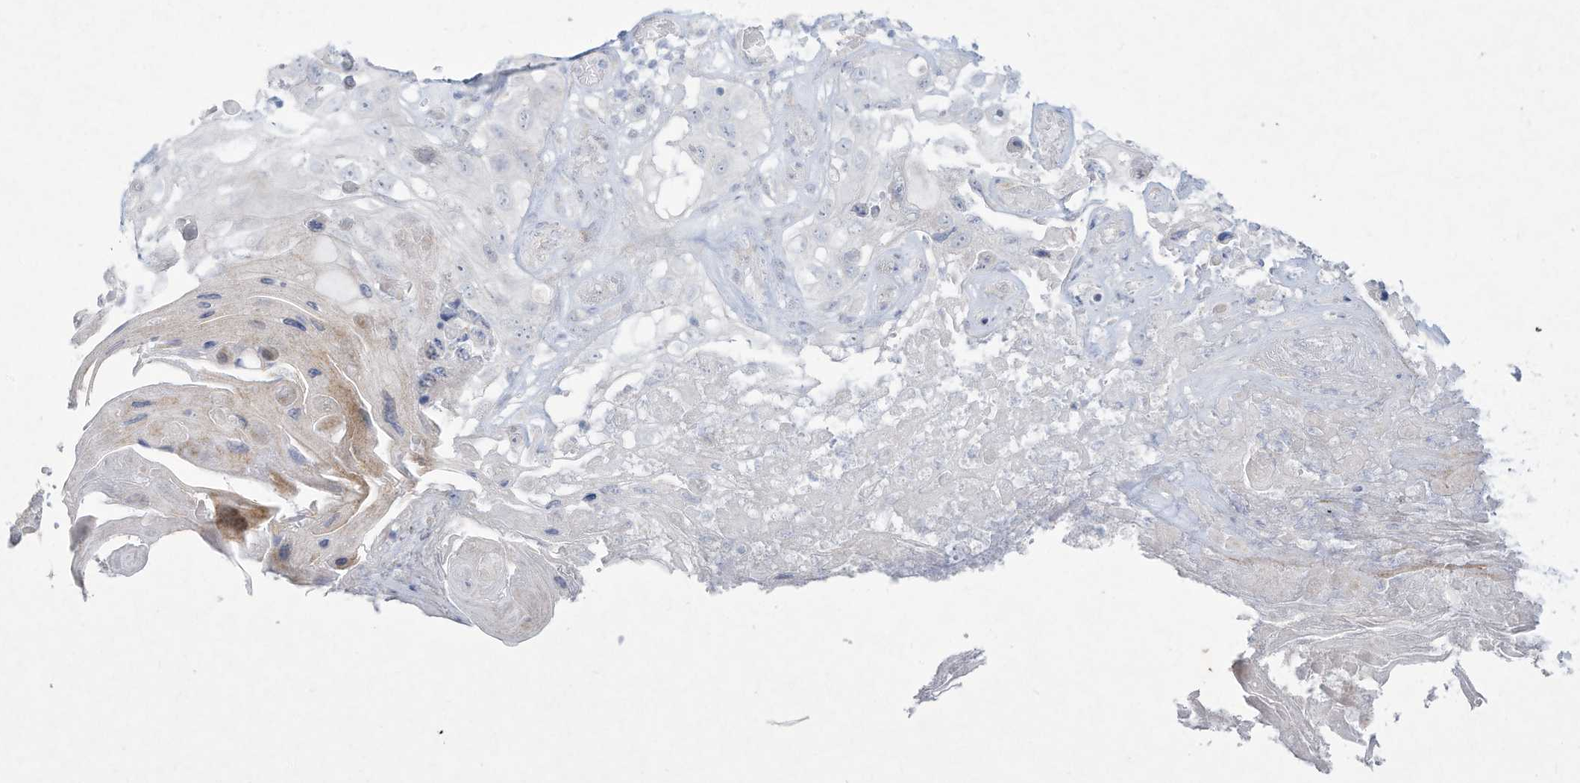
{"staining": {"intensity": "negative", "quantity": "none", "location": "none"}, "tissue": "skin cancer", "cell_type": "Tumor cells", "image_type": "cancer", "snomed": [{"axis": "morphology", "description": "Squamous cell carcinoma, NOS"}, {"axis": "topography", "description": "Skin"}], "caption": "Immunohistochemistry (IHC) photomicrograph of neoplastic tissue: human skin squamous cell carcinoma stained with DAB (3,3'-diaminobenzidine) reveals no significant protein staining in tumor cells. (Stains: DAB IHC with hematoxylin counter stain, Microscopy: brightfield microscopy at high magnification).", "gene": "PAX6", "patient": {"sex": "male", "age": 55}}